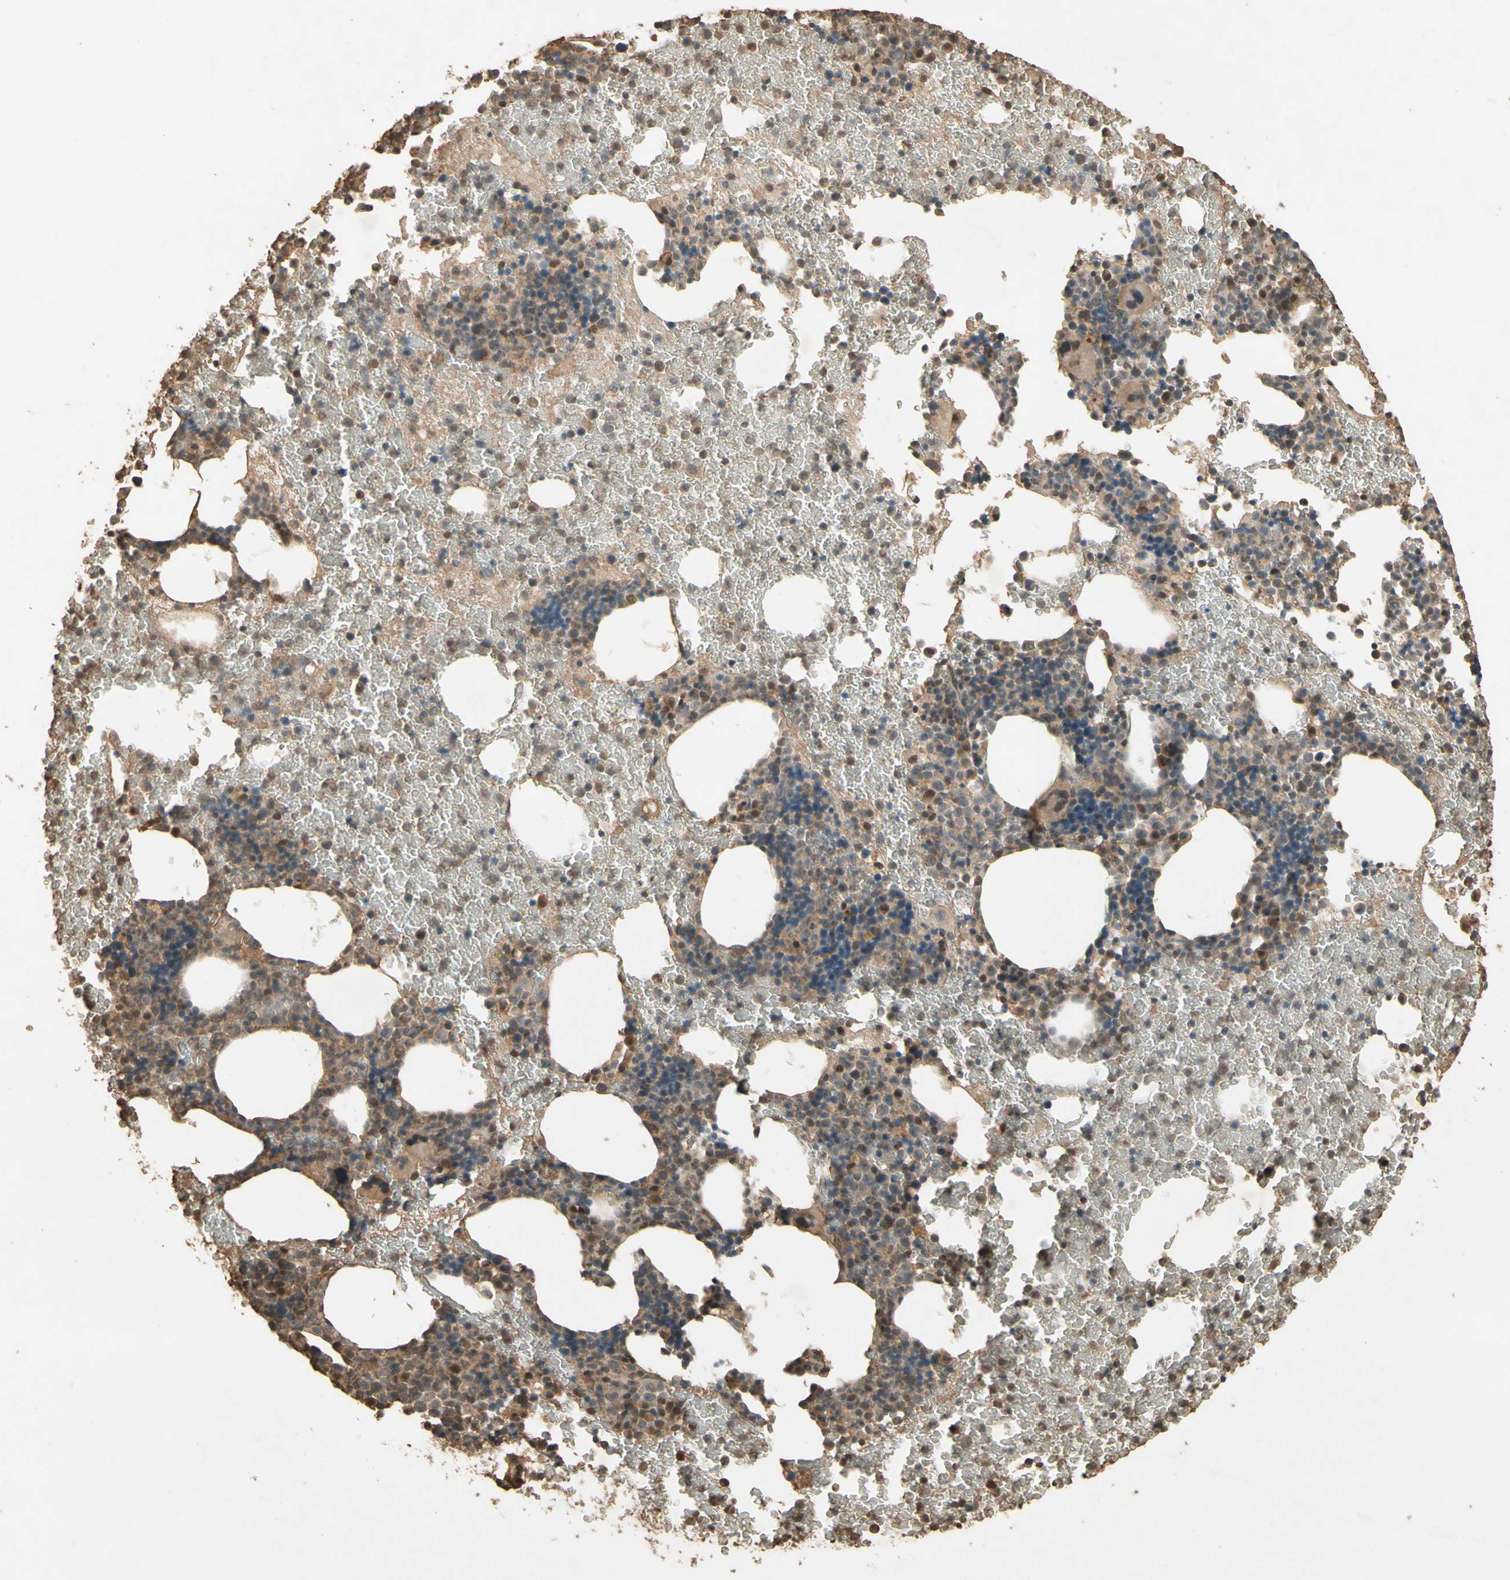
{"staining": {"intensity": "moderate", "quantity": ">75%", "location": "cytoplasmic/membranous,nuclear"}, "tissue": "bone marrow", "cell_type": "Hematopoietic cells", "image_type": "normal", "snomed": [{"axis": "morphology", "description": "Normal tissue, NOS"}, {"axis": "morphology", "description": "Inflammation, NOS"}, {"axis": "topography", "description": "Bone marrow"}], "caption": "Immunohistochemical staining of unremarkable bone marrow reveals medium levels of moderate cytoplasmic/membranous,nuclear expression in about >75% of hematopoietic cells.", "gene": "SMAD9", "patient": {"sex": "male", "age": 72}}